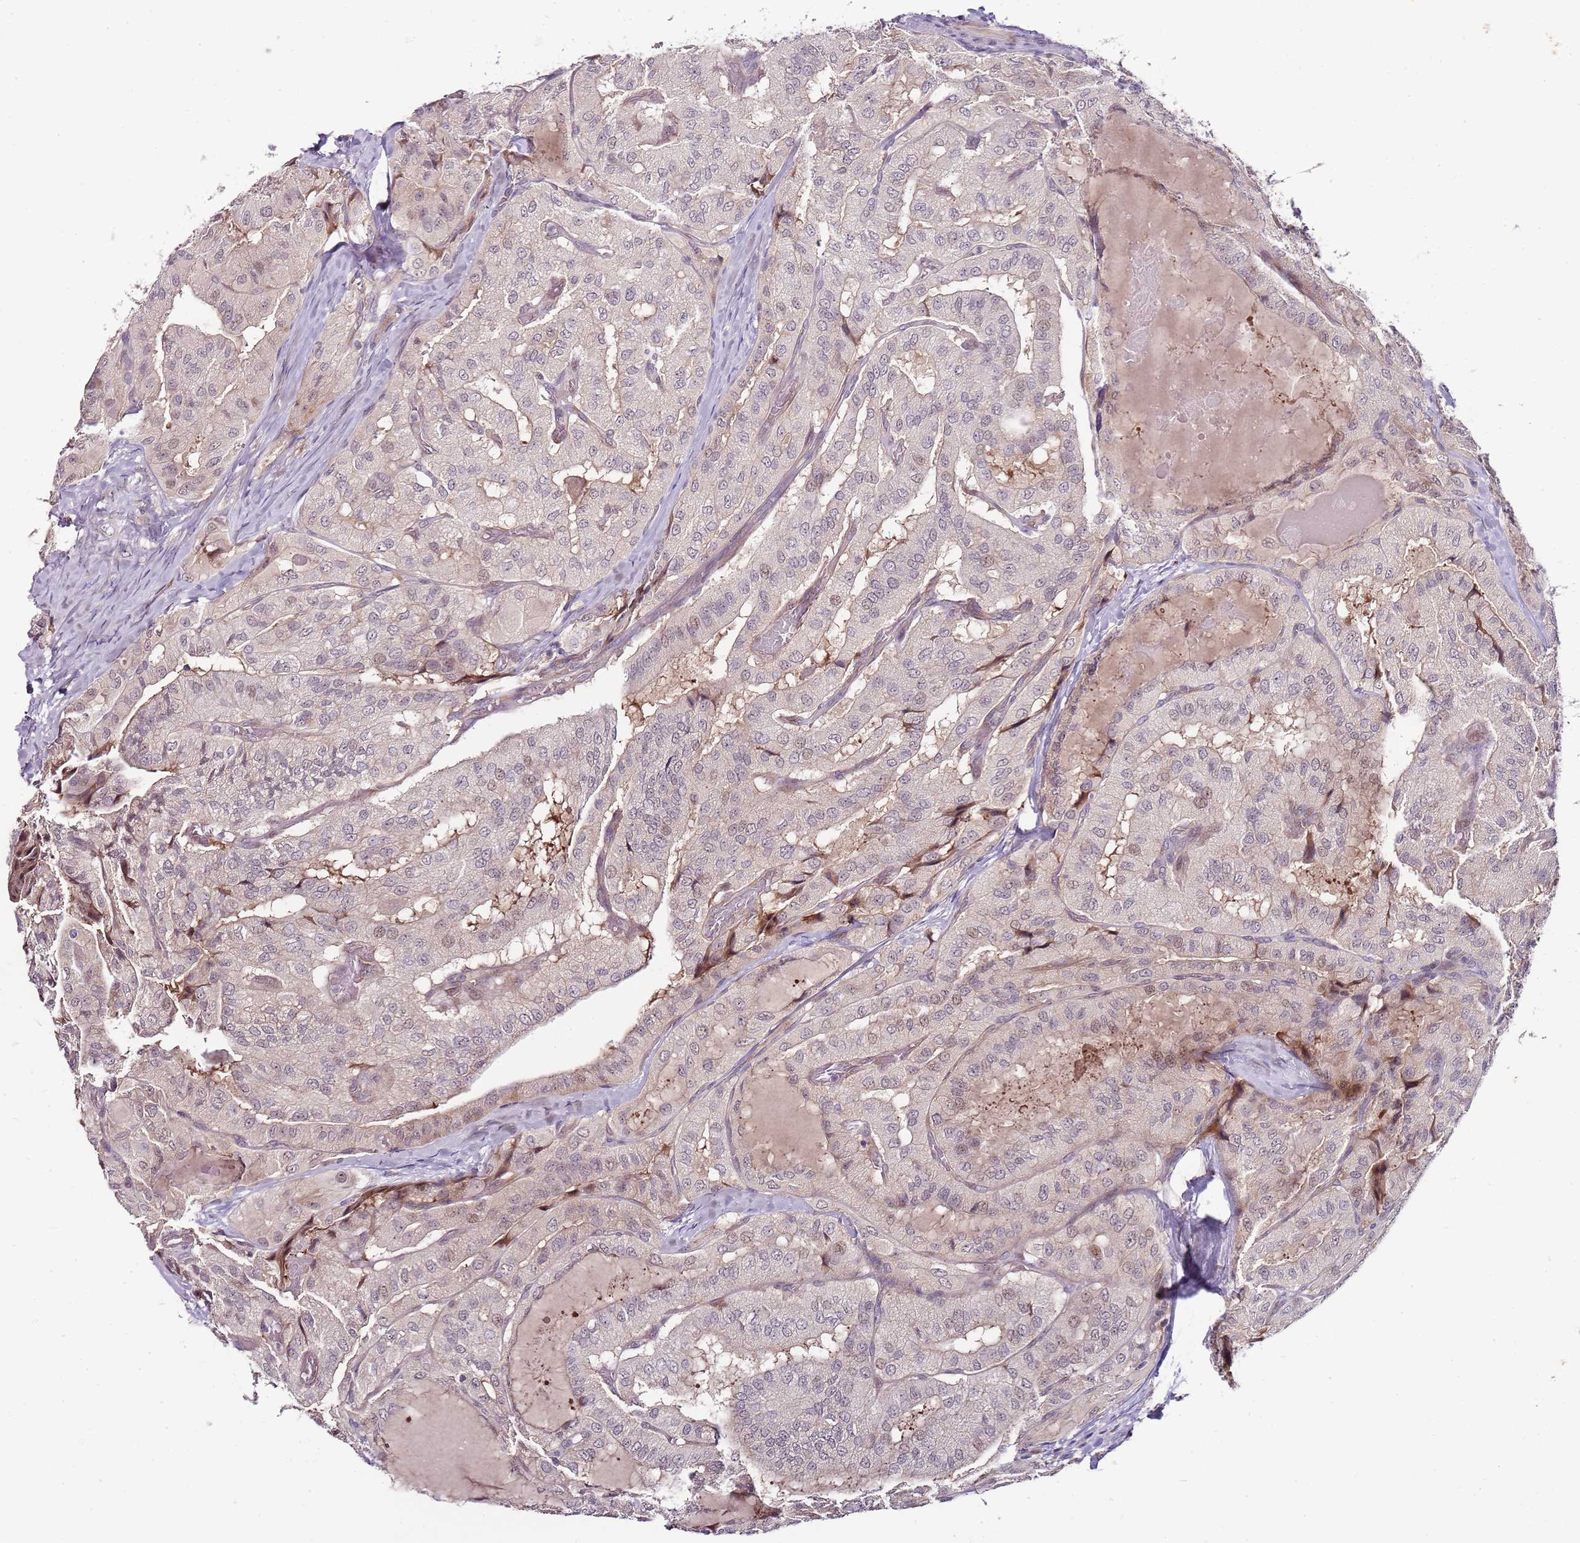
{"staining": {"intensity": "moderate", "quantity": "<25%", "location": "cytoplasmic/membranous,nuclear"}, "tissue": "thyroid cancer", "cell_type": "Tumor cells", "image_type": "cancer", "snomed": [{"axis": "morphology", "description": "Normal tissue, NOS"}, {"axis": "morphology", "description": "Papillary adenocarcinoma, NOS"}, {"axis": "topography", "description": "Thyroid gland"}], "caption": "Protein expression analysis of human papillary adenocarcinoma (thyroid) reveals moderate cytoplasmic/membranous and nuclear staining in about <25% of tumor cells. (DAB (3,3'-diaminobenzidine) = brown stain, brightfield microscopy at high magnification).", "gene": "FBXL22", "patient": {"sex": "female", "age": 59}}